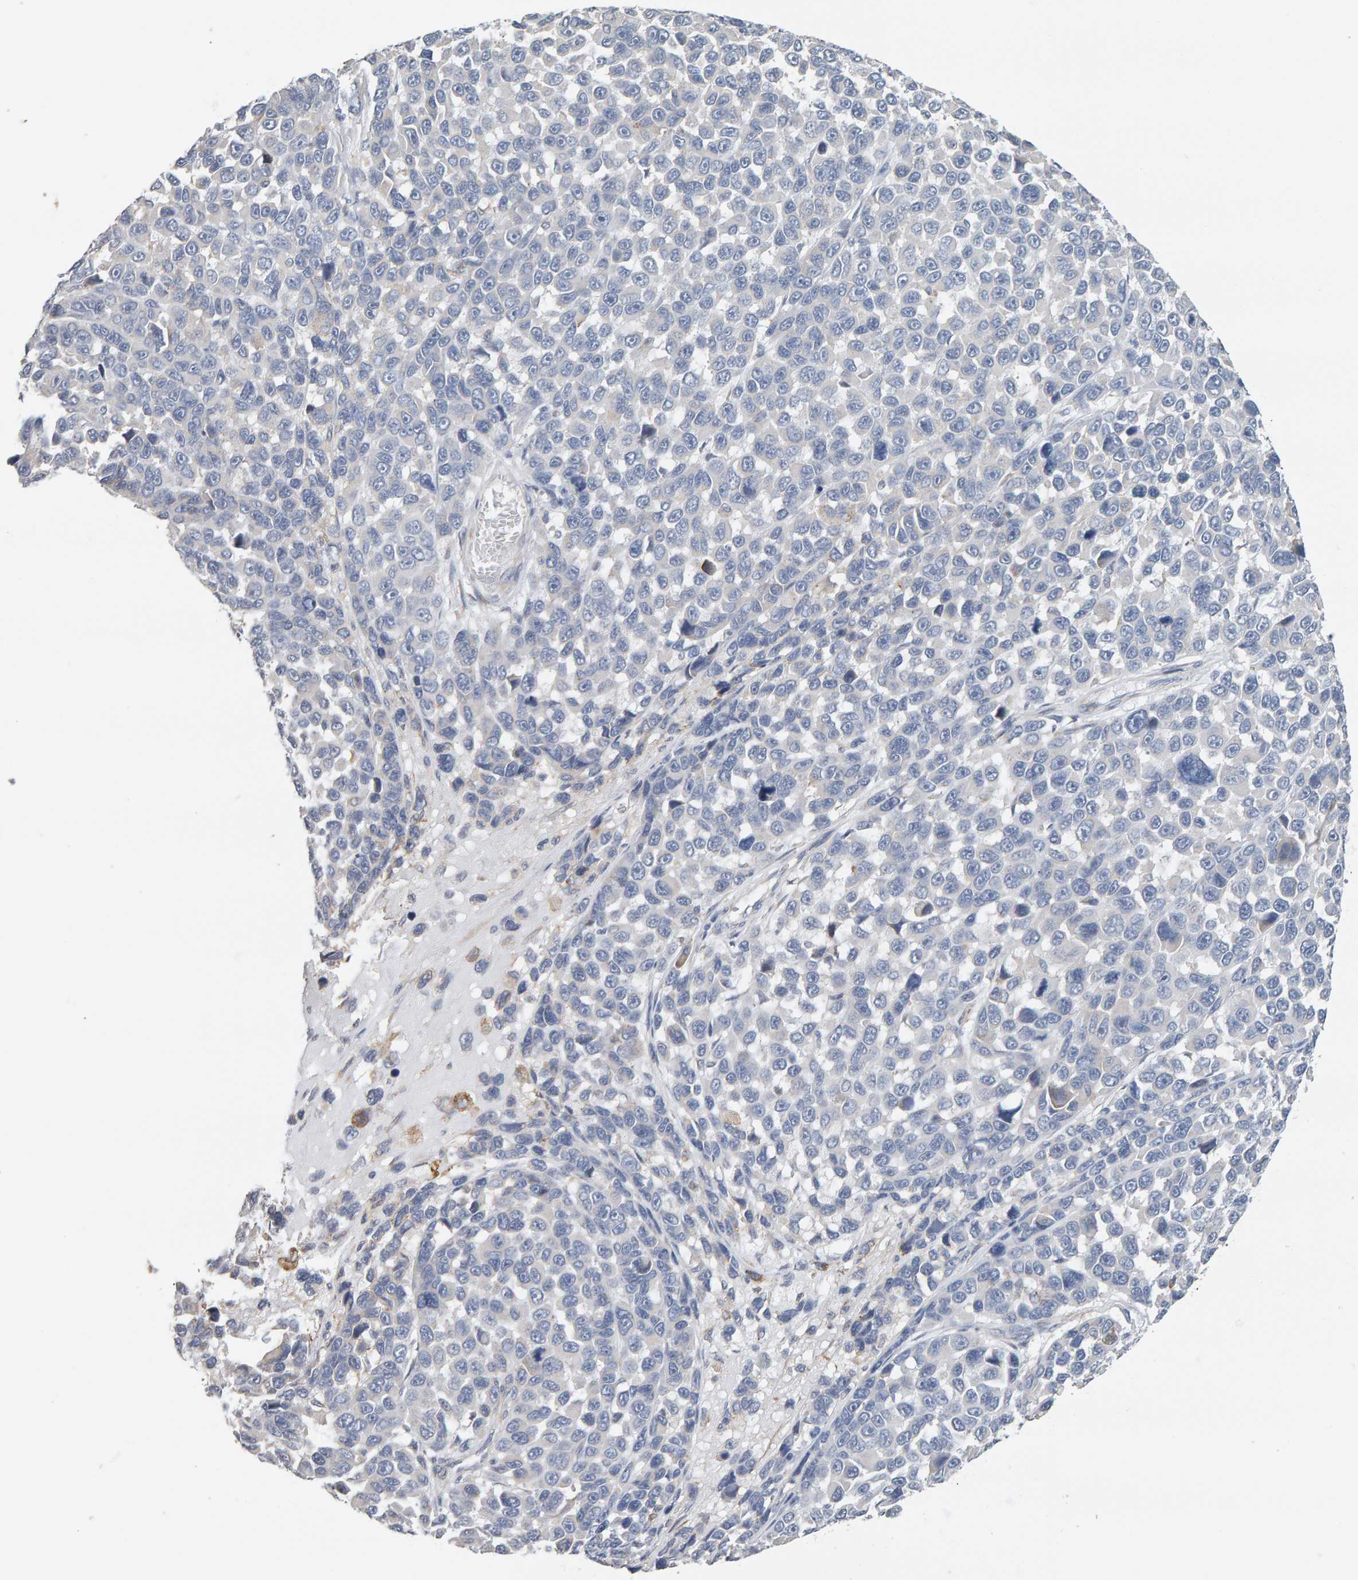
{"staining": {"intensity": "negative", "quantity": "none", "location": "none"}, "tissue": "melanoma", "cell_type": "Tumor cells", "image_type": "cancer", "snomed": [{"axis": "morphology", "description": "Malignant melanoma, NOS"}, {"axis": "topography", "description": "Skin"}], "caption": "Immunohistochemistry of human melanoma reveals no expression in tumor cells.", "gene": "ADHFE1", "patient": {"sex": "male", "age": 53}}